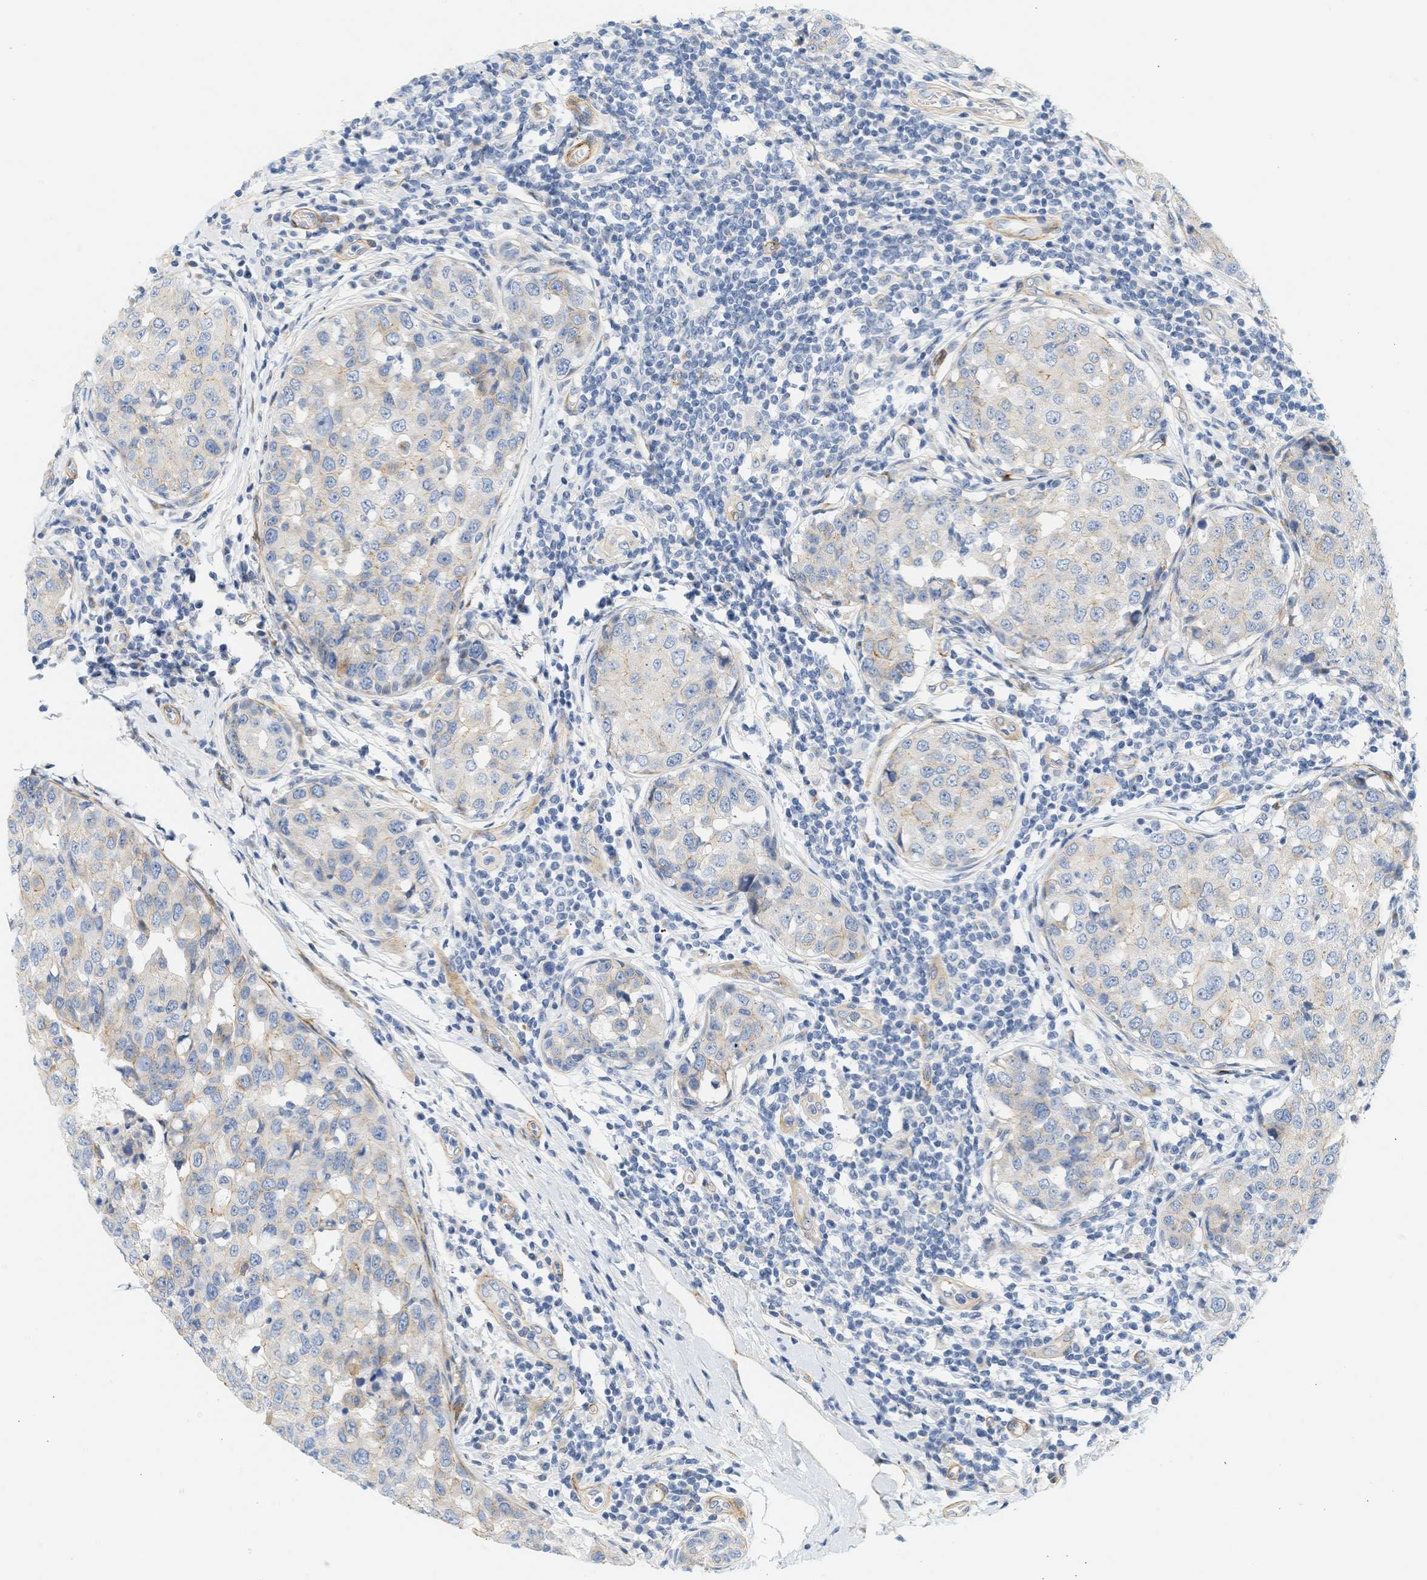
{"staining": {"intensity": "negative", "quantity": "none", "location": "none"}, "tissue": "breast cancer", "cell_type": "Tumor cells", "image_type": "cancer", "snomed": [{"axis": "morphology", "description": "Duct carcinoma"}, {"axis": "topography", "description": "Breast"}], "caption": "IHC of human breast cancer shows no positivity in tumor cells.", "gene": "SLC30A7", "patient": {"sex": "female", "age": 27}}